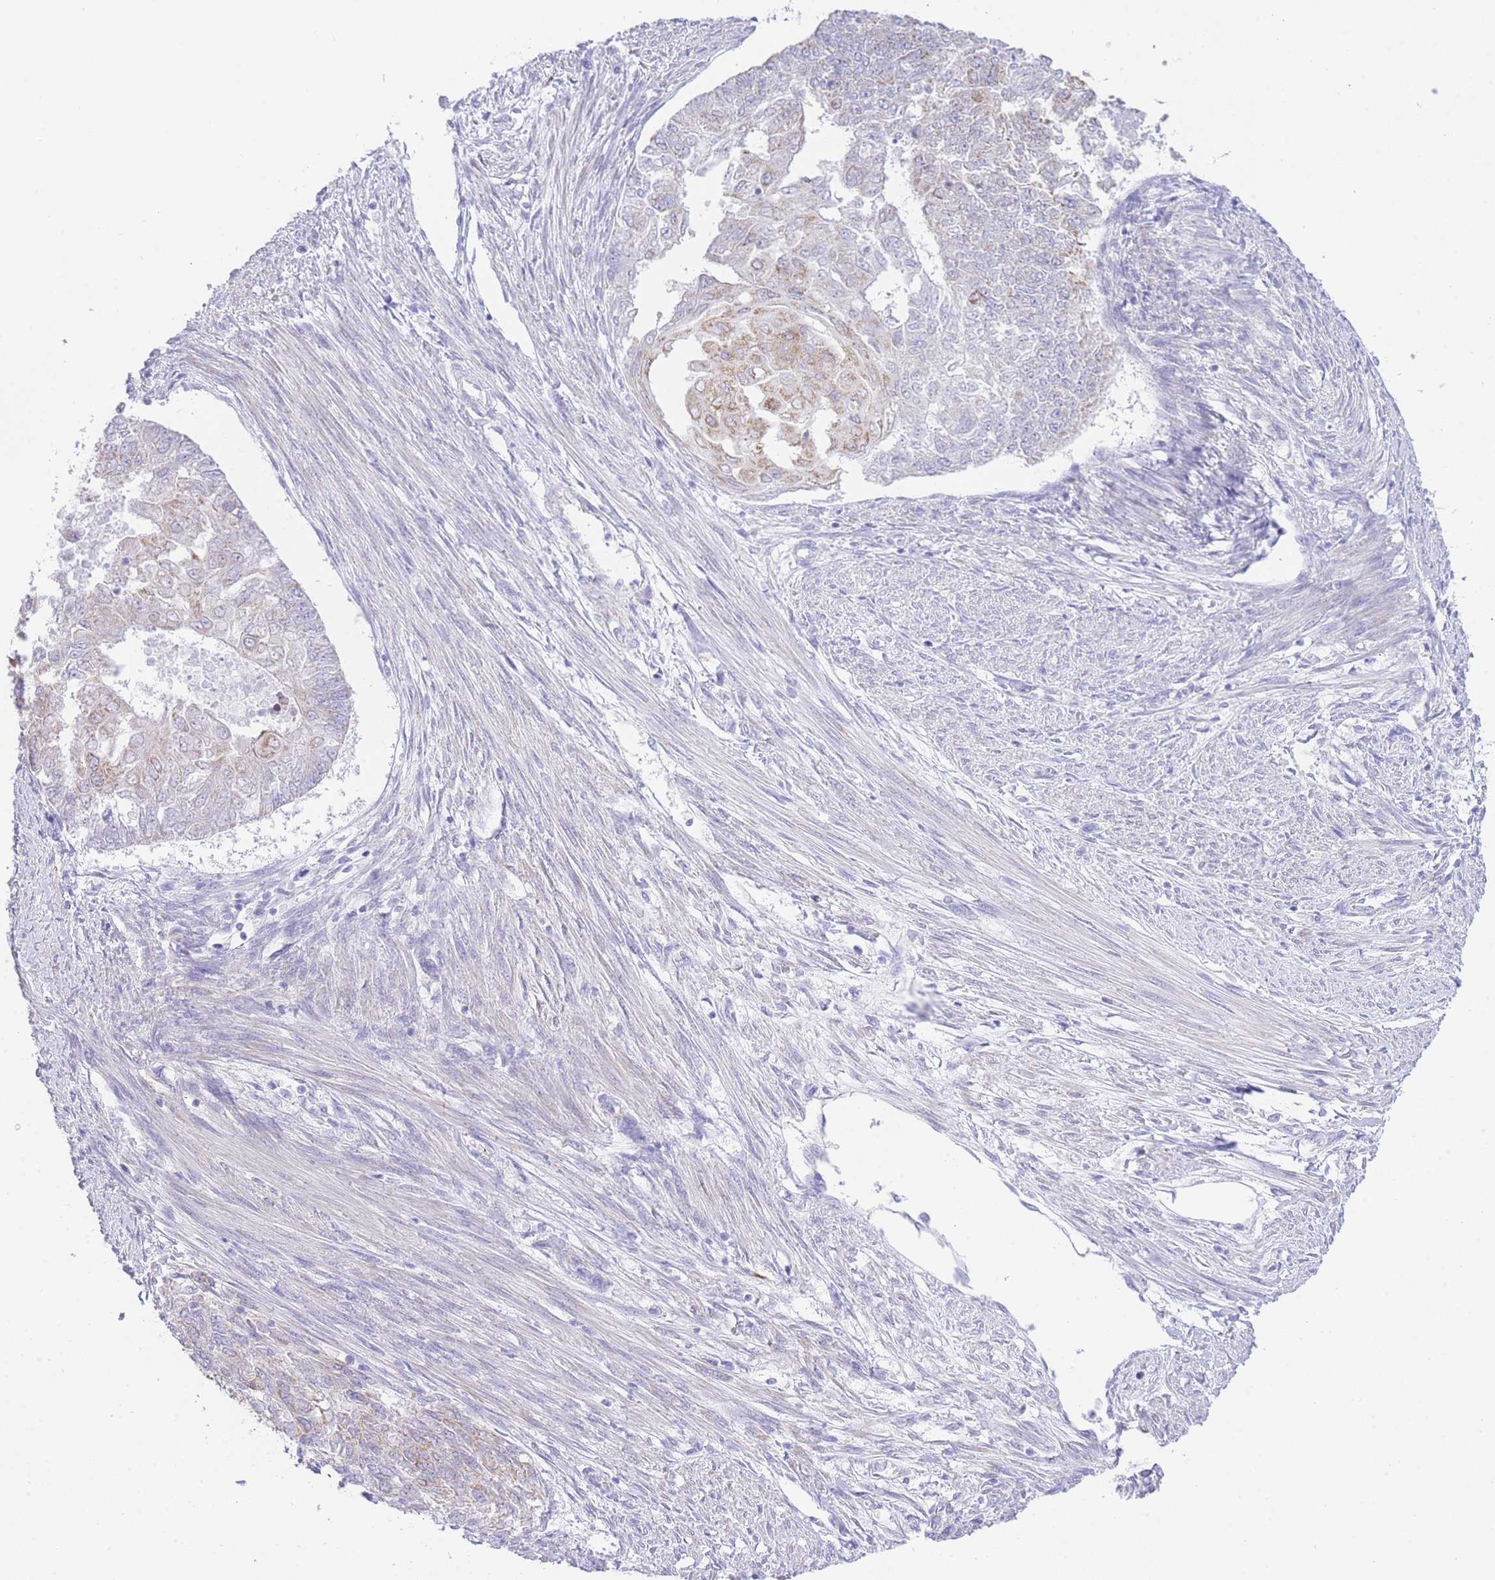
{"staining": {"intensity": "weak", "quantity": "<25%", "location": "cytoplasmic/membranous"}, "tissue": "endometrial cancer", "cell_type": "Tumor cells", "image_type": "cancer", "snomed": [{"axis": "morphology", "description": "Adenocarcinoma, NOS"}, {"axis": "topography", "description": "Endometrium"}], "caption": "Immunohistochemical staining of endometrial cancer (adenocarcinoma) demonstrates no significant expression in tumor cells.", "gene": "ACSM4", "patient": {"sex": "female", "age": 32}}